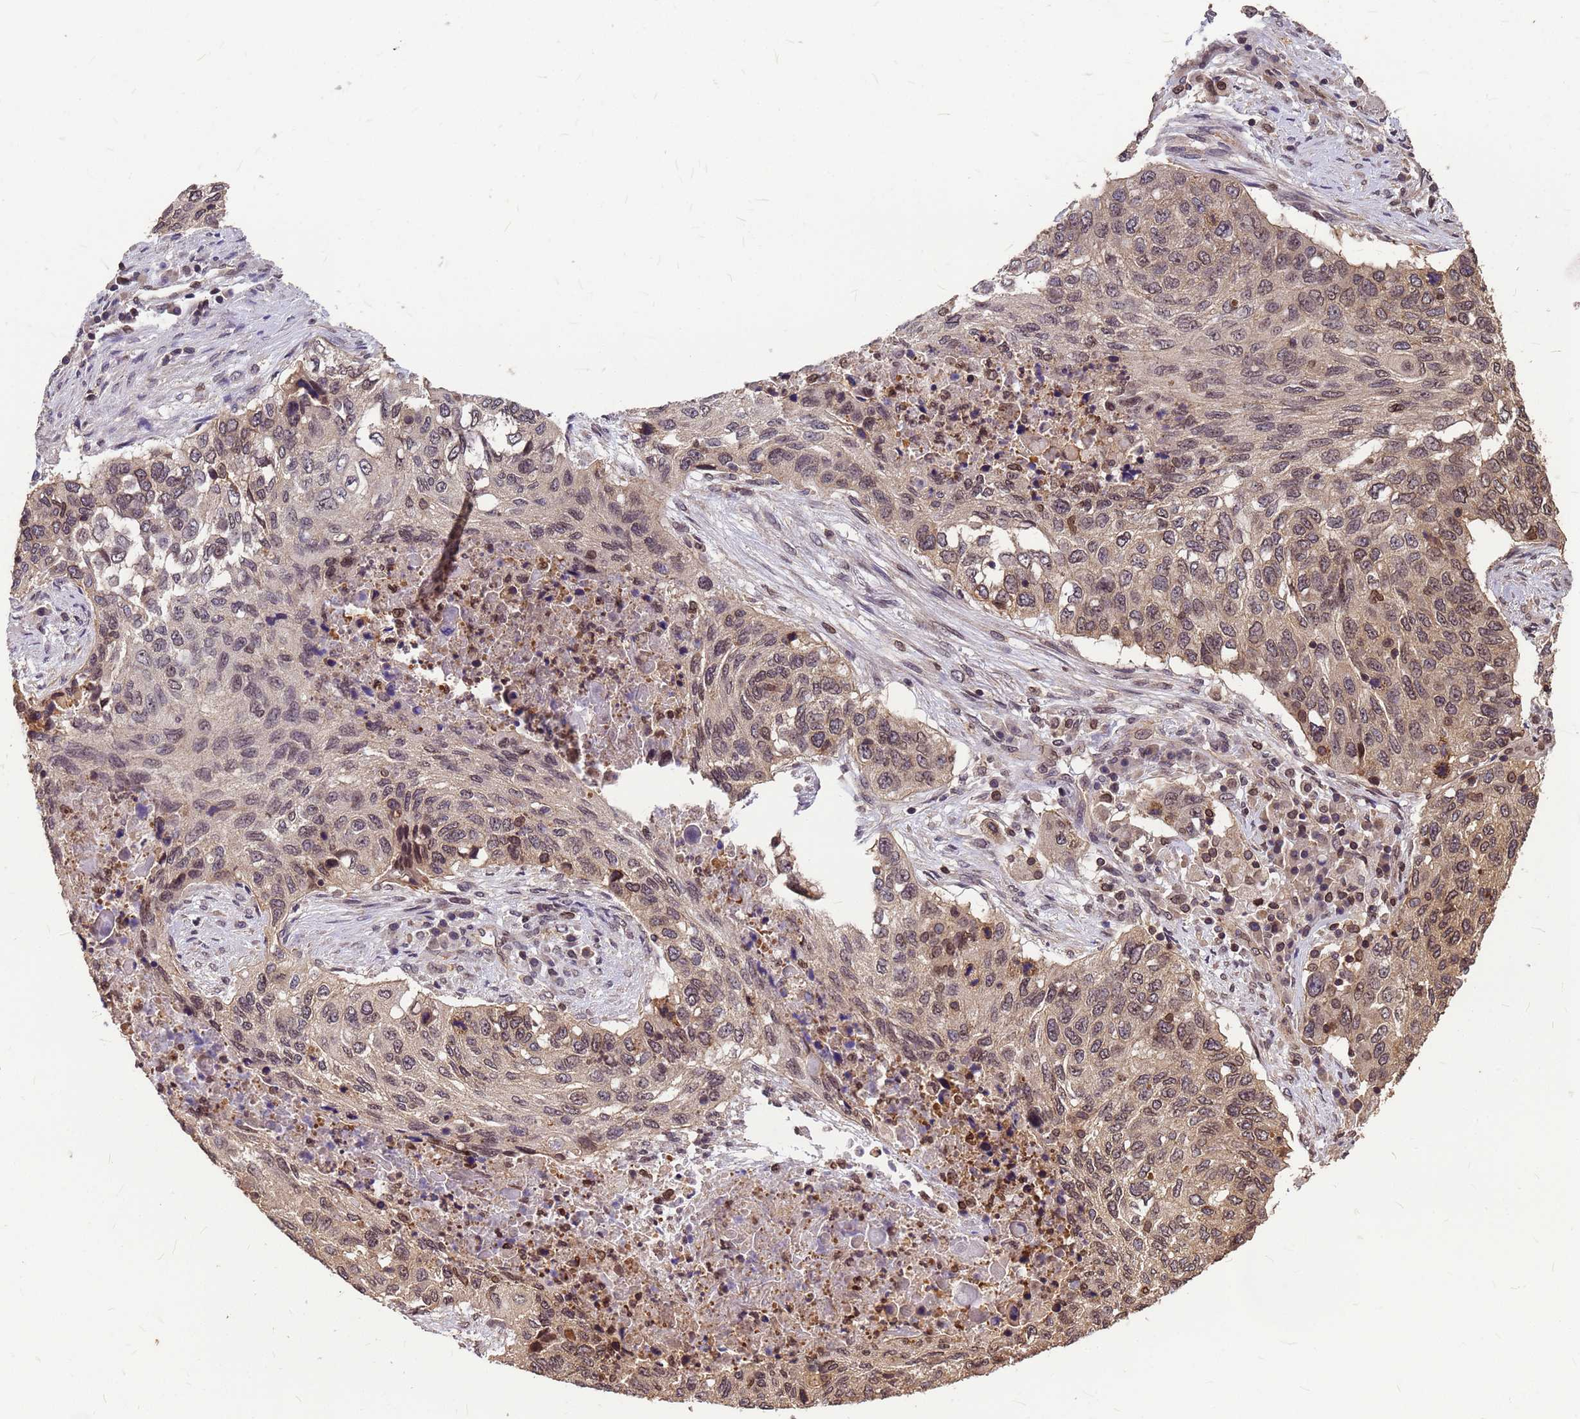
{"staining": {"intensity": "weak", "quantity": "25%-75%", "location": "cytoplasmic/membranous"}, "tissue": "lung cancer", "cell_type": "Tumor cells", "image_type": "cancer", "snomed": [{"axis": "morphology", "description": "Squamous cell carcinoma, NOS"}, {"axis": "topography", "description": "Lung"}], "caption": "A histopathology image of squamous cell carcinoma (lung) stained for a protein reveals weak cytoplasmic/membranous brown staining in tumor cells.", "gene": "C1orf35", "patient": {"sex": "female", "age": 63}}